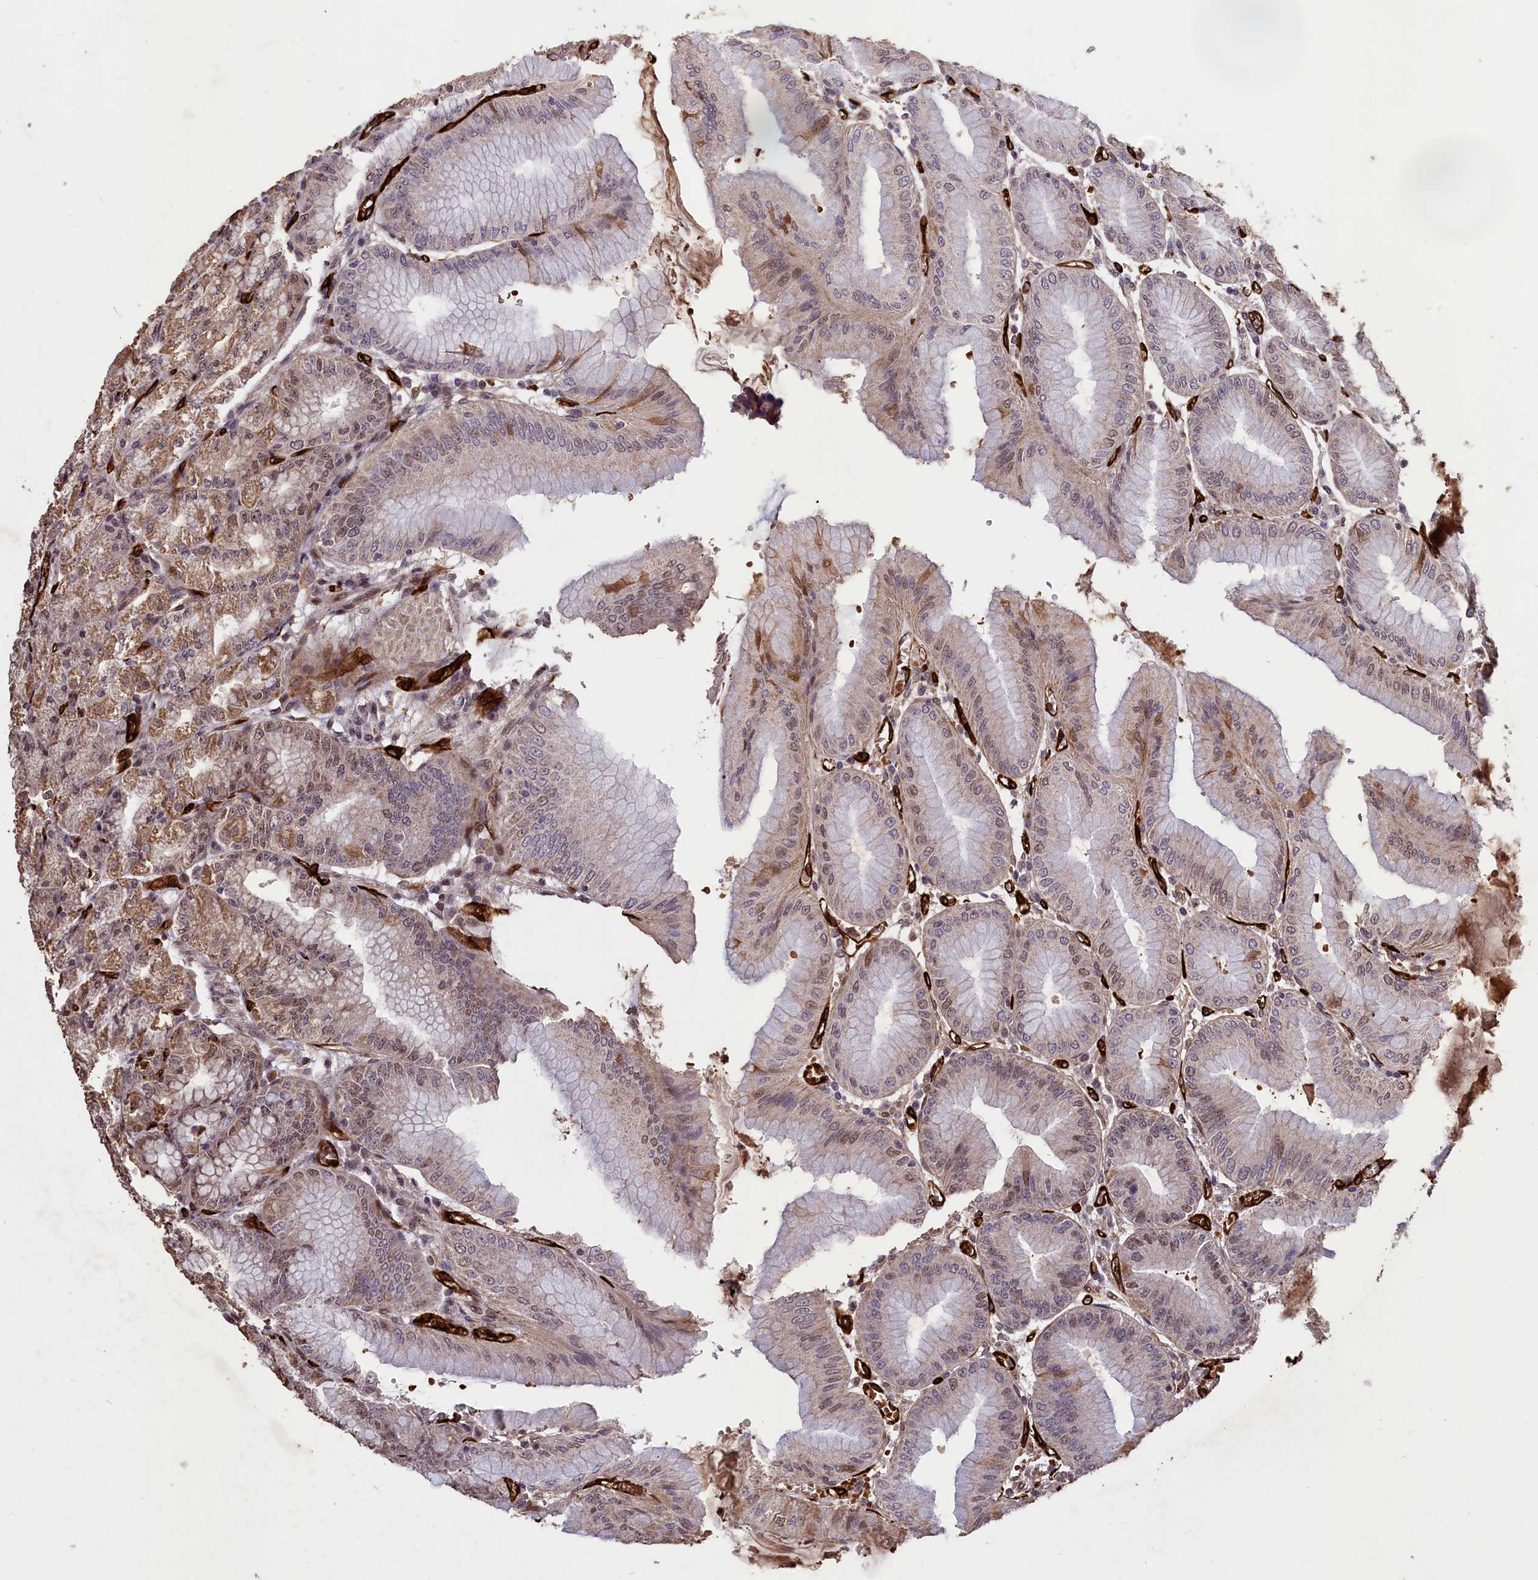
{"staining": {"intensity": "moderate", "quantity": ">75%", "location": "cytoplasmic/membranous,nuclear"}, "tissue": "stomach", "cell_type": "Glandular cells", "image_type": "normal", "snomed": [{"axis": "morphology", "description": "Normal tissue, NOS"}, {"axis": "topography", "description": "Stomach, lower"}], "caption": "This micrograph demonstrates normal stomach stained with immunohistochemistry (IHC) to label a protein in brown. The cytoplasmic/membranous,nuclear of glandular cells show moderate positivity for the protein. Nuclei are counter-stained blue.", "gene": "CLRN2", "patient": {"sex": "male", "age": 71}}